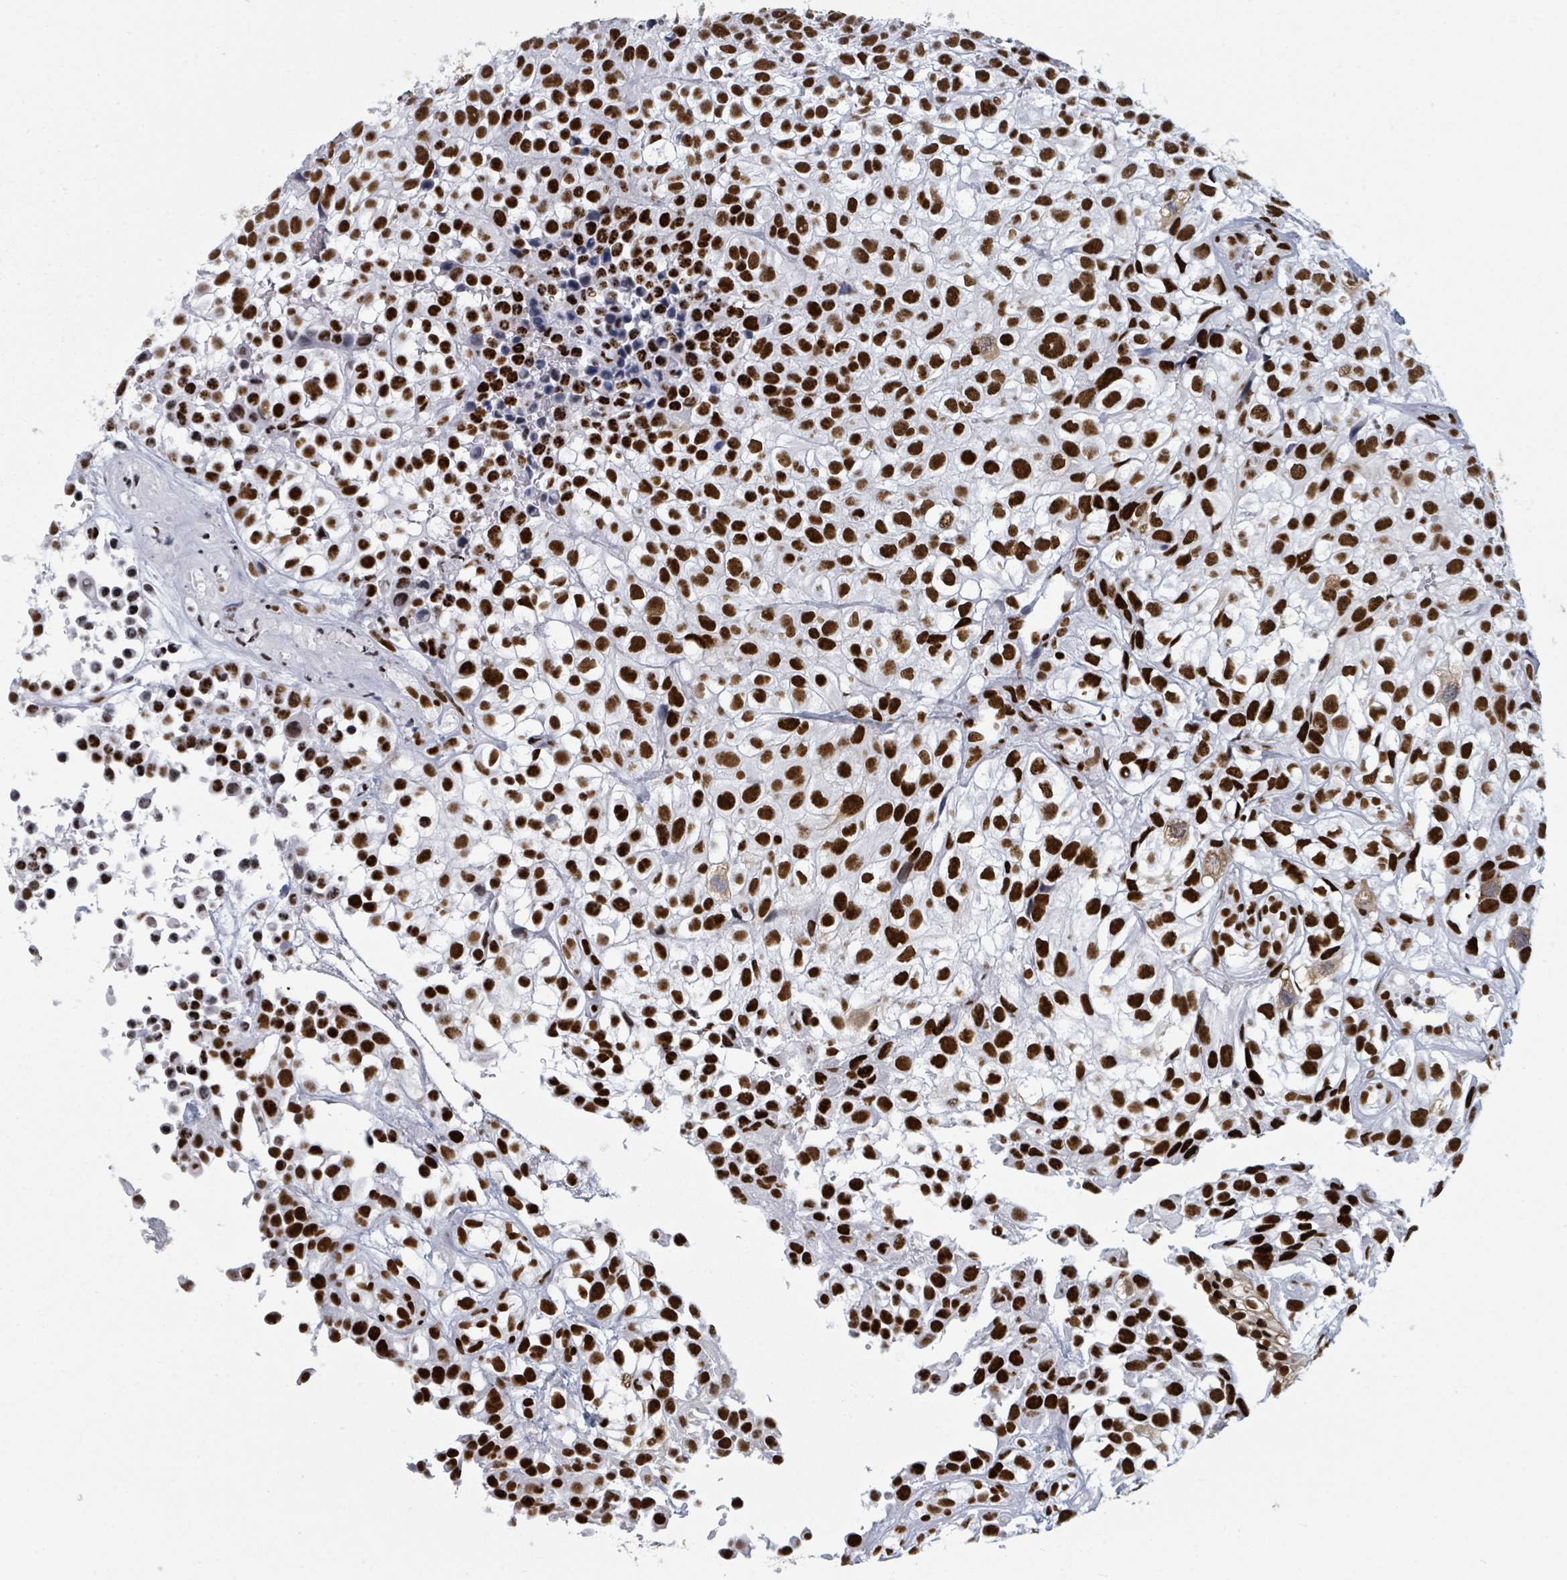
{"staining": {"intensity": "strong", "quantity": ">75%", "location": "nuclear"}, "tissue": "urothelial cancer", "cell_type": "Tumor cells", "image_type": "cancer", "snomed": [{"axis": "morphology", "description": "Urothelial carcinoma, High grade"}, {"axis": "topography", "description": "Urinary bladder"}], "caption": "Immunohistochemistry of human urothelial cancer displays high levels of strong nuclear staining in about >75% of tumor cells. (brown staining indicates protein expression, while blue staining denotes nuclei).", "gene": "DHX16", "patient": {"sex": "male", "age": 56}}